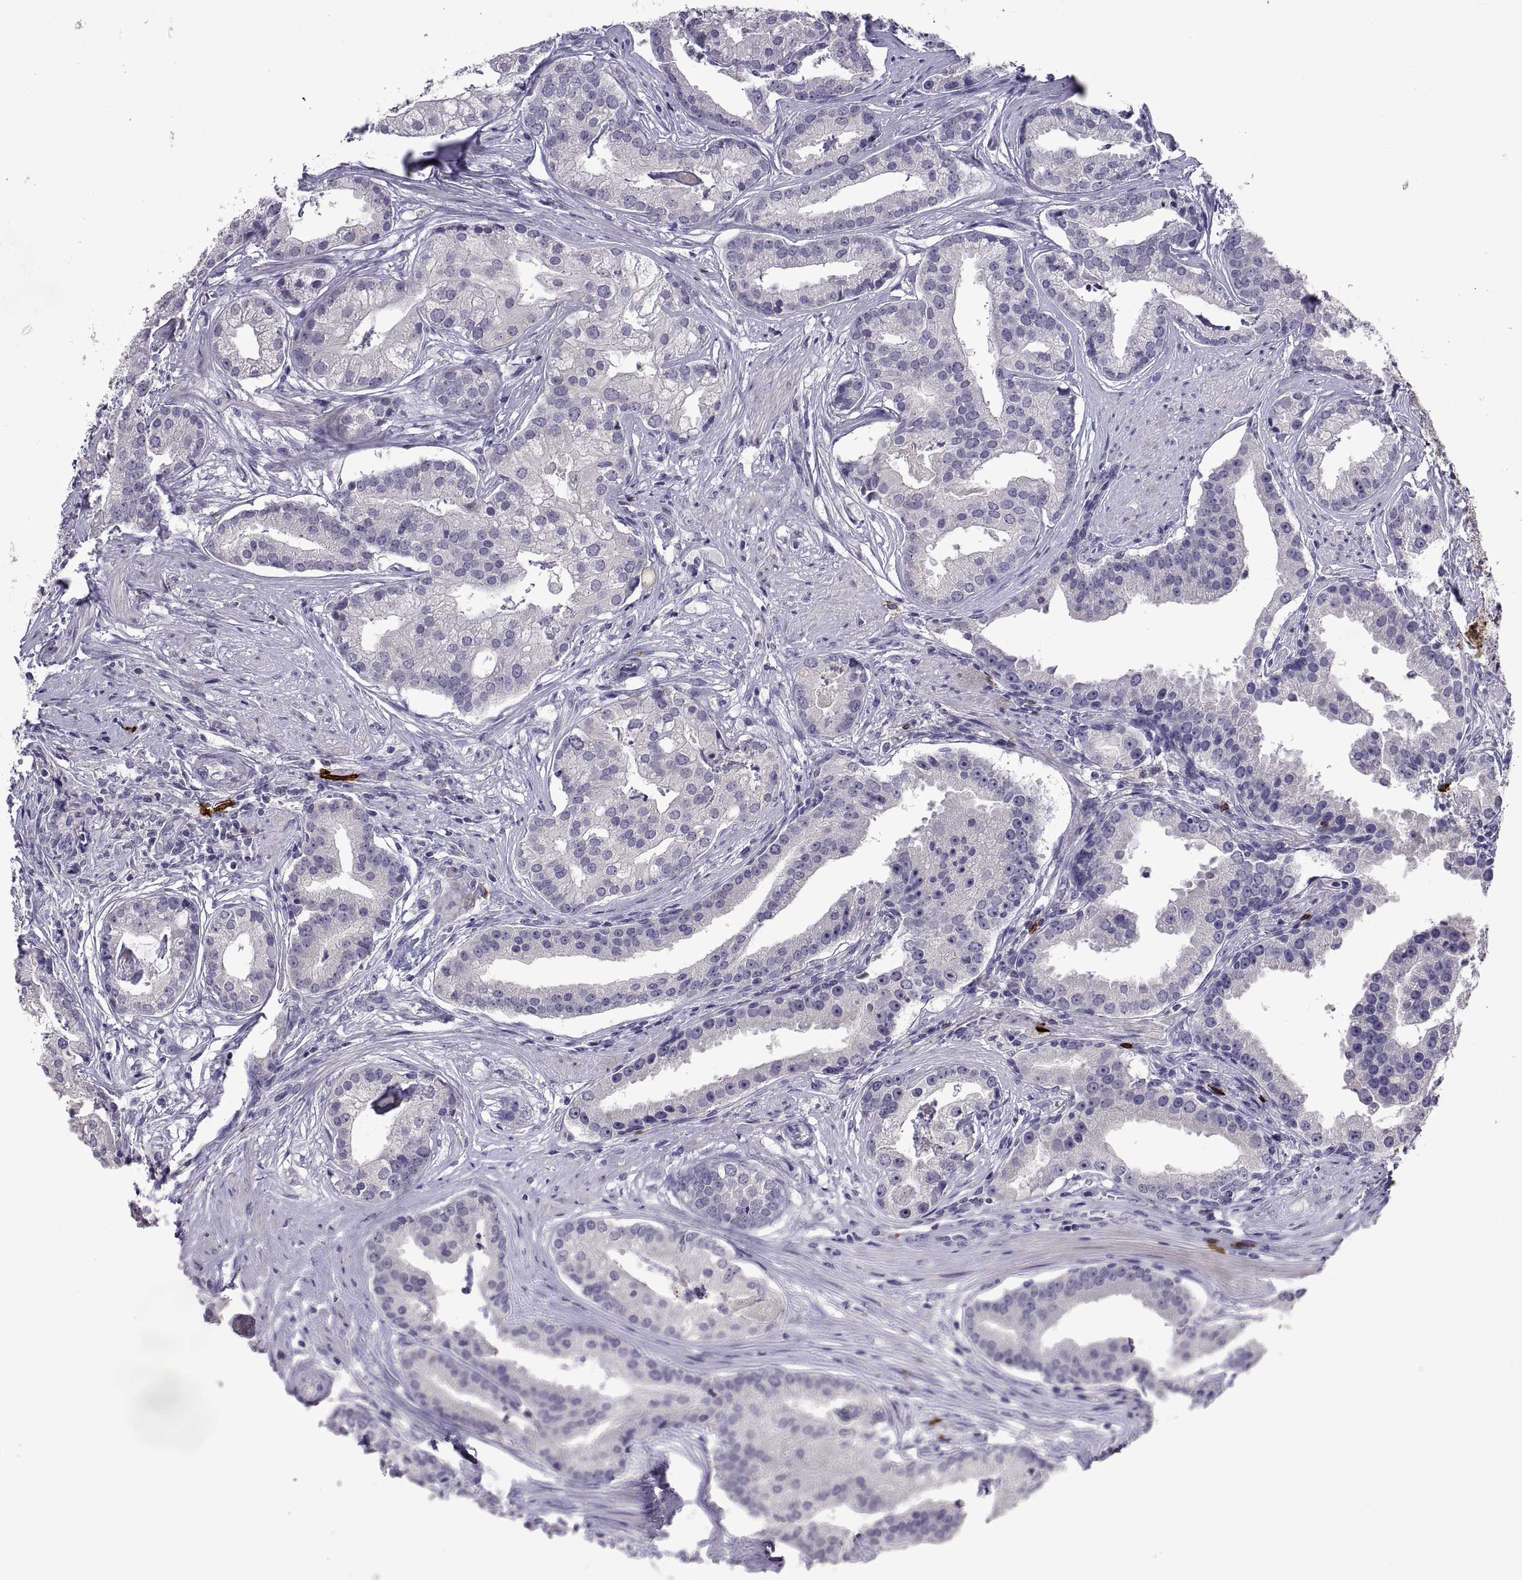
{"staining": {"intensity": "negative", "quantity": "none", "location": "none"}, "tissue": "prostate cancer", "cell_type": "Tumor cells", "image_type": "cancer", "snomed": [{"axis": "morphology", "description": "Adenocarcinoma, NOS"}, {"axis": "topography", "description": "Prostate and seminal vesicle, NOS"}, {"axis": "topography", "description": "Prostate"}], "caption": "An image of prostate adenocarcinoma stained for a protein exhibits no brown staining in tumor cells.", "gene": "MS4A1", "patient": {"sex": "male", "age": 44}}